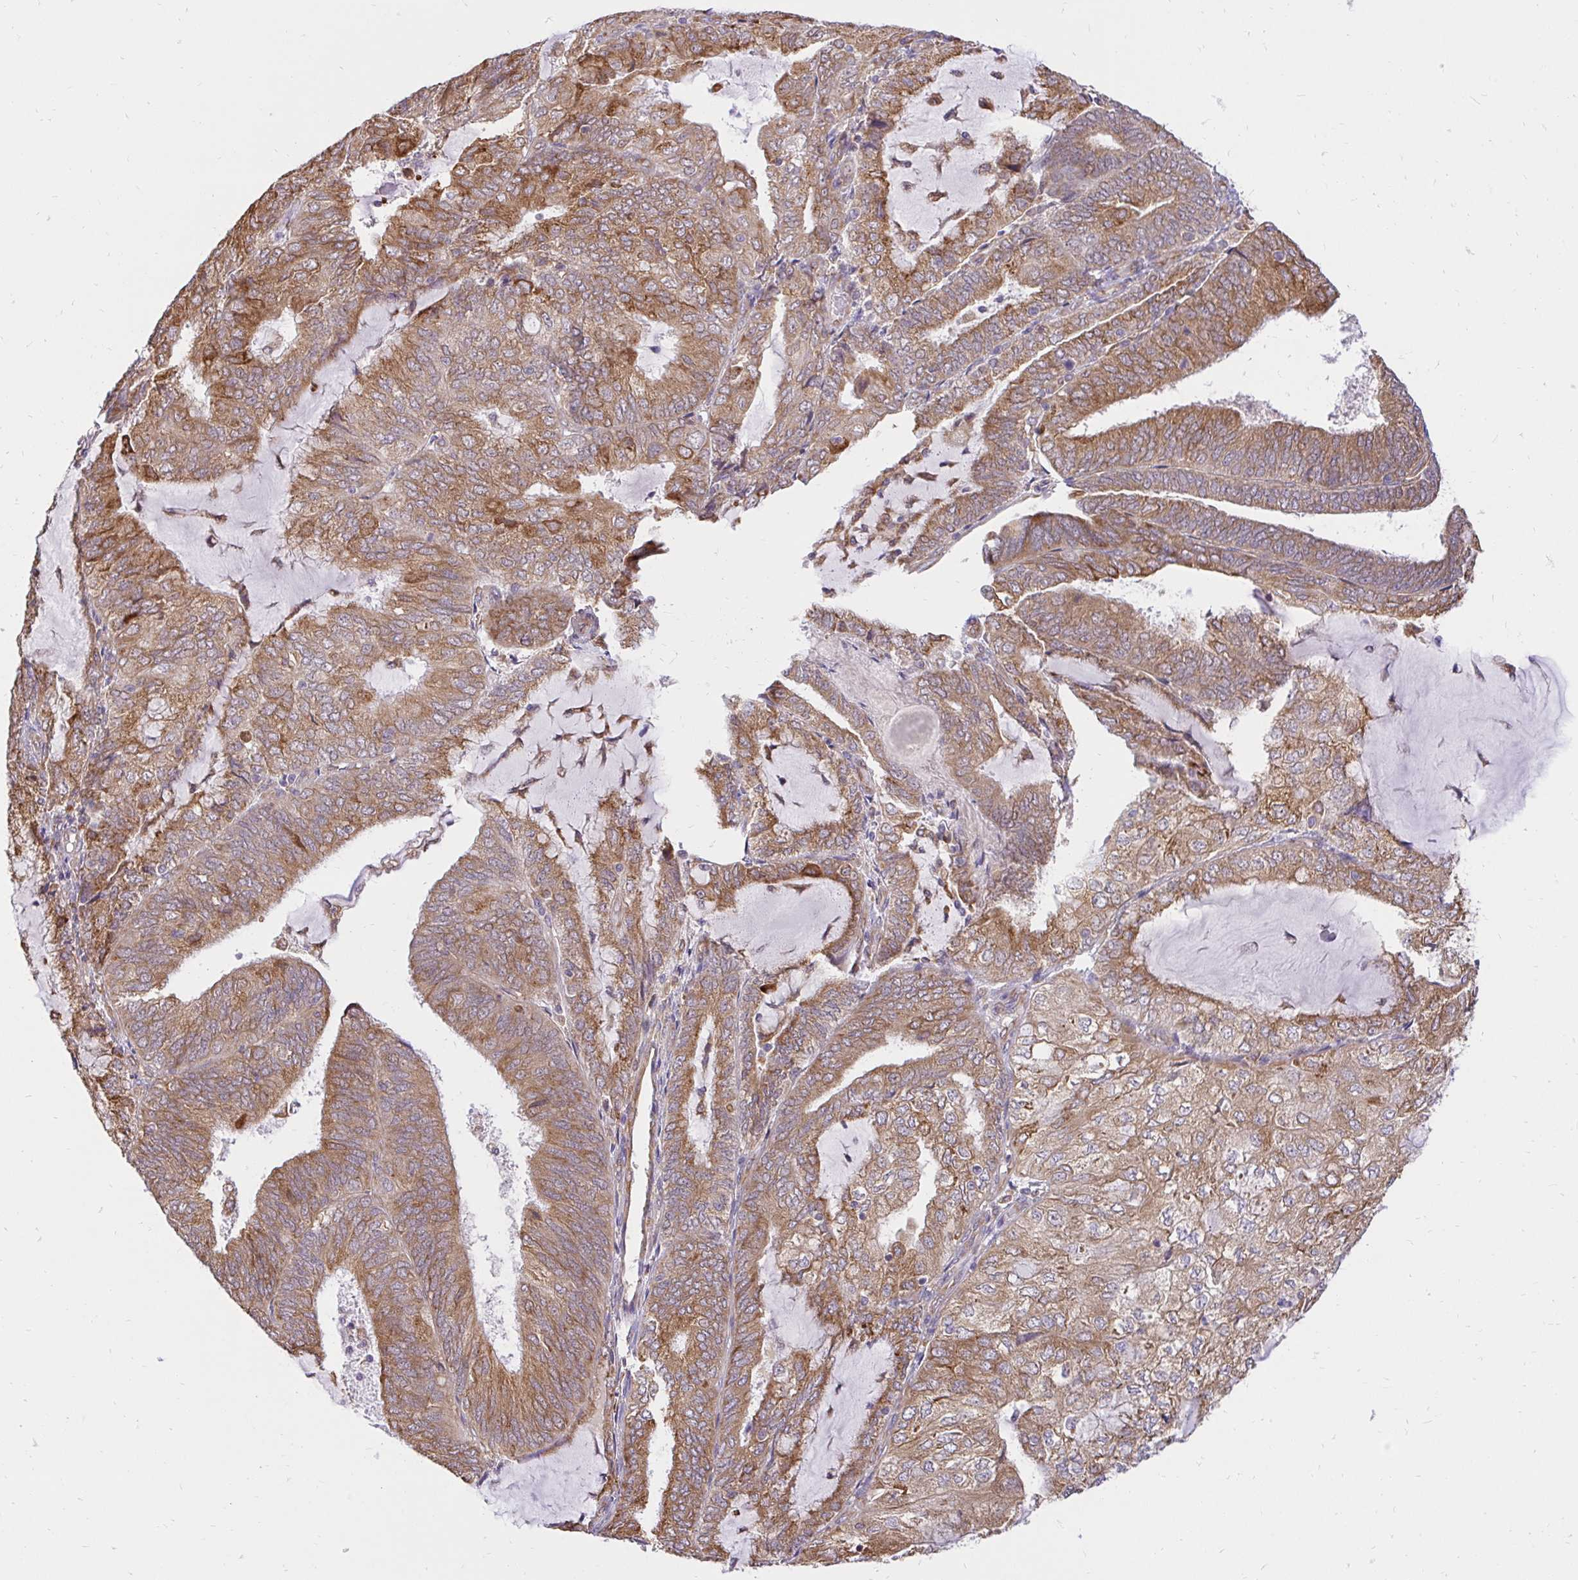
{"staining": {"intensity": "moderate", "quantity": ">75%", "location": "cytoplasmic/membranous"}, "tissue": "endometrial cancer", "cell_type": "Tumor cells", "image_type": "cancer", "snomed": [{"axis": "morphology", "description": "Adenocarcinoma, NOS"}, {"axis": "topography", "description": "Endometrium"}], "caption": "Immunohistochemistry (IHC) micrograph of neoplastic tissue: endometrial cancer stained using immunohistochemistry reveals medium levels of moderate protein expression localized specifically in the cytoplasmic/membranous of tumor cells, appearing as a cytoplasmic/membranous brown color.", "gene": "NAALAD2", "patient": {"sex": "female", "age": 81}}